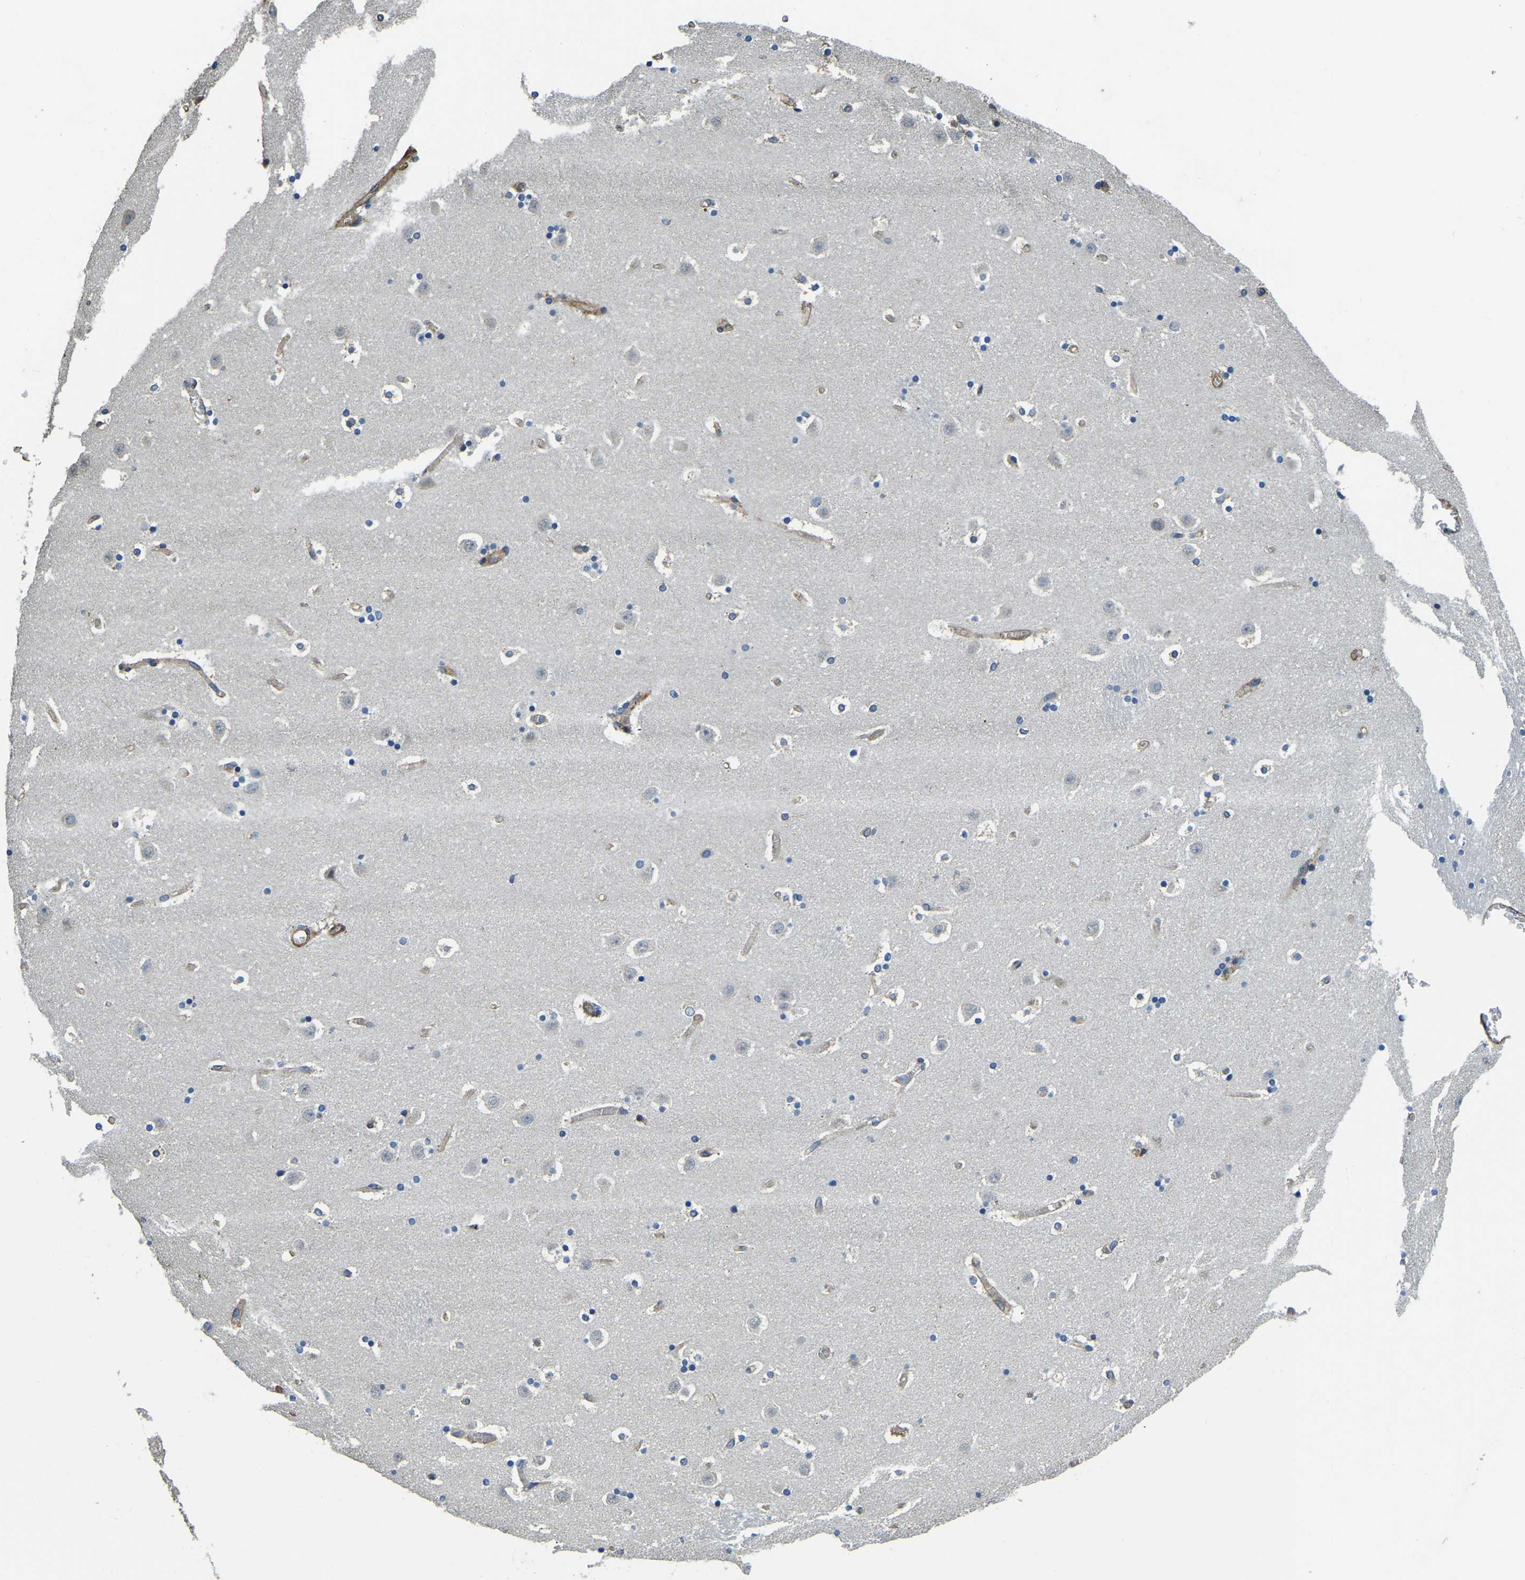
{"staining": {"intensity": "moderate", "quantity": "<25%", "location": "cytoplasmic/membranous"}, "tissue": "caudate", "cell_type": "Glial cells", "image_type": "normal", "snomed": [{"axis": "morphology", "description": "Normal tissue, NOS"}, {"axis": "topography", "description": "Lateral ventricle wall"}], "caption": "Immunohistochemical staining of unremarkable human caudate shows low levels of moderate cytoplasmic/membranous positivity in about <25% of glial cells.", "gene": "RNF39", "patient": {"sex": "male", "age": 45}}